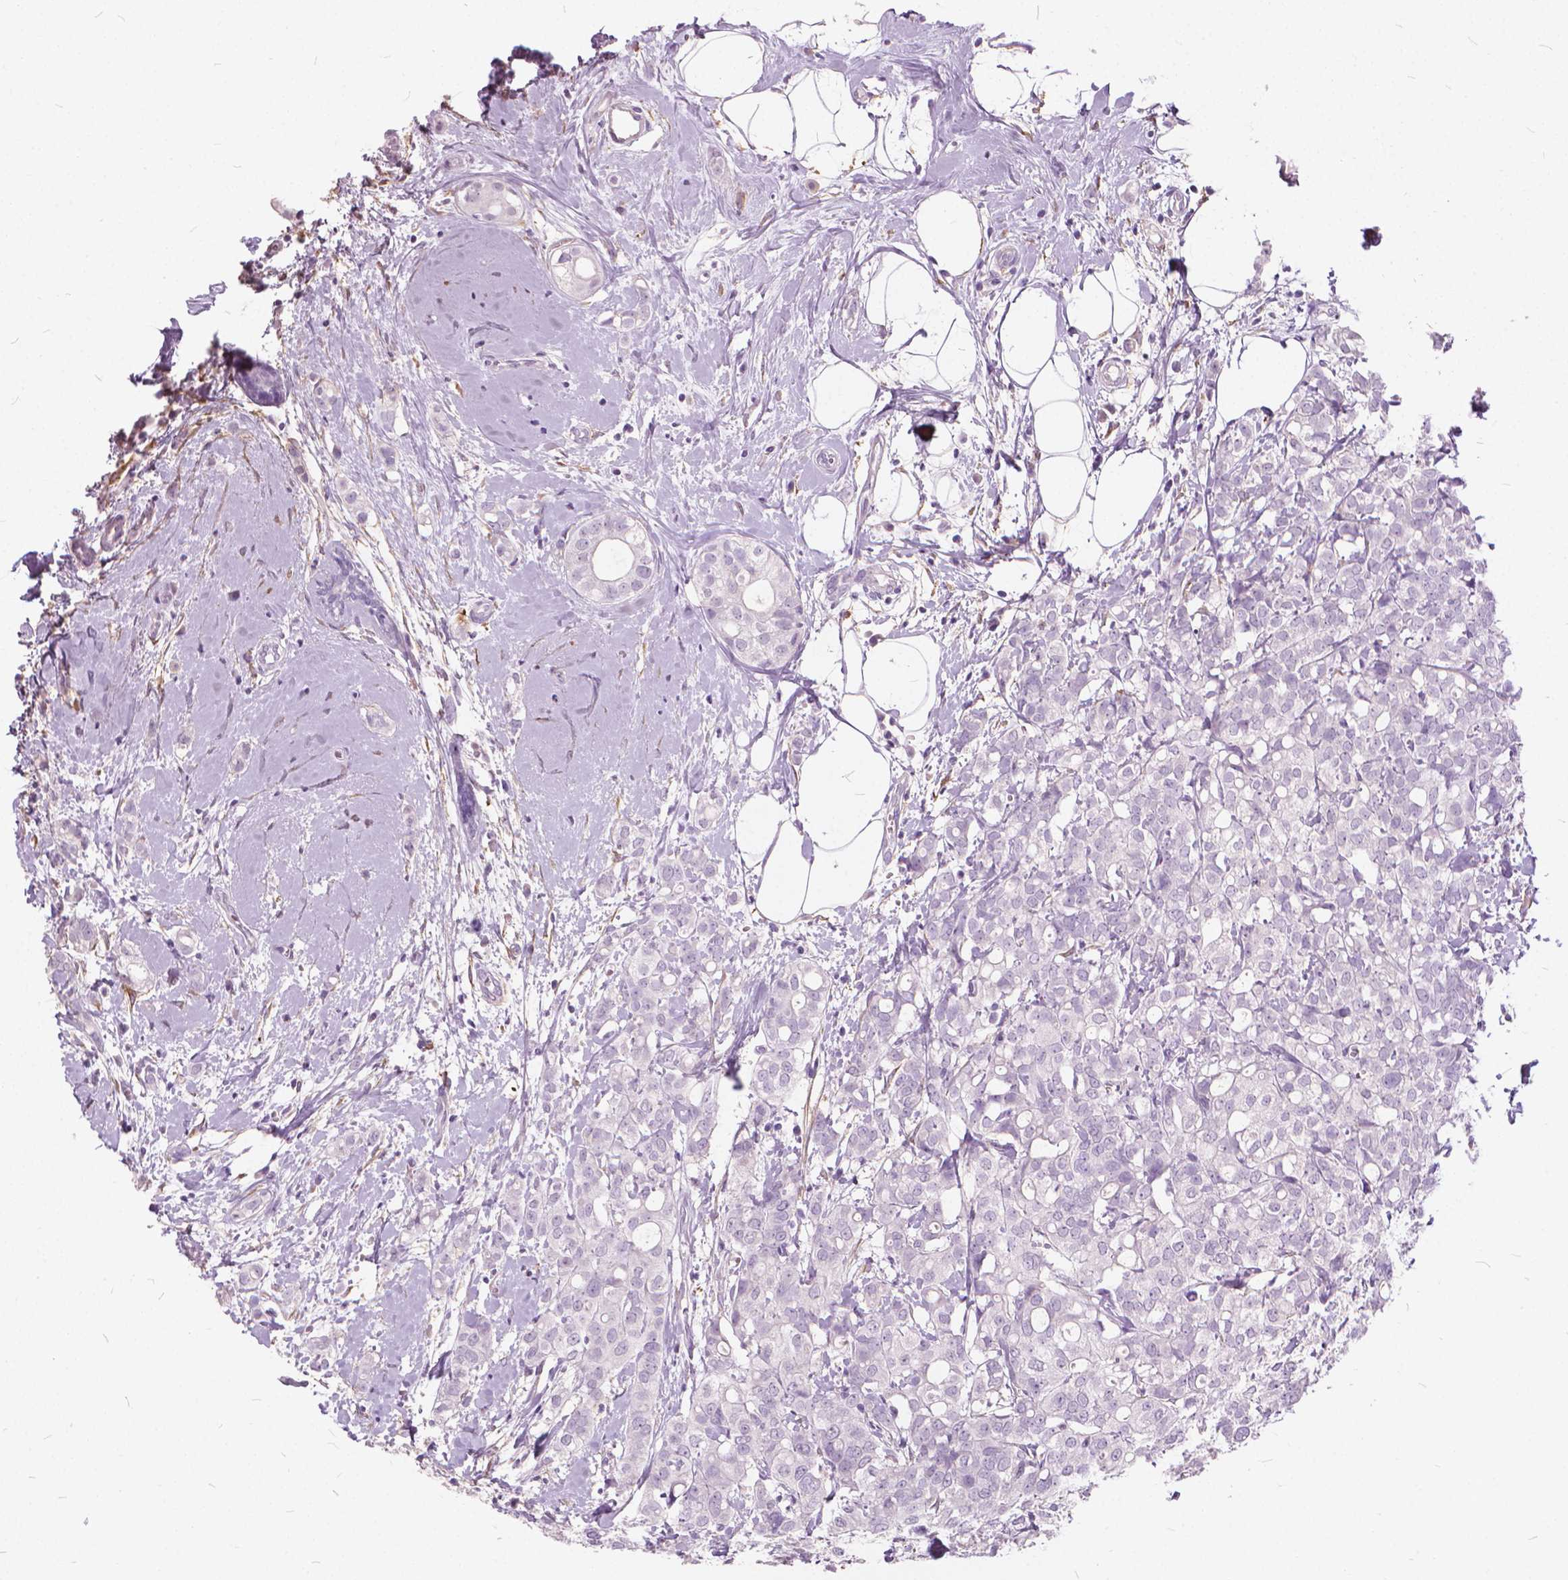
{"staining": {"intensity": "negative", "quantity": "none", "location": "none"}, "tissue": "breast cancer", "cell_type": "Tumor cells", "image_type": "cancer", "snomed": [{"axis": "morphology", "description": "Duct carcinoma"}, {"axis": "topography", "description": "Breast"}], "caption": "Image shows no protein positivity in tumor cells of intraductal carcinoma (breast) tissue.", "gene": "DNM1", "patient": {"sex": "female", "age": 40}}